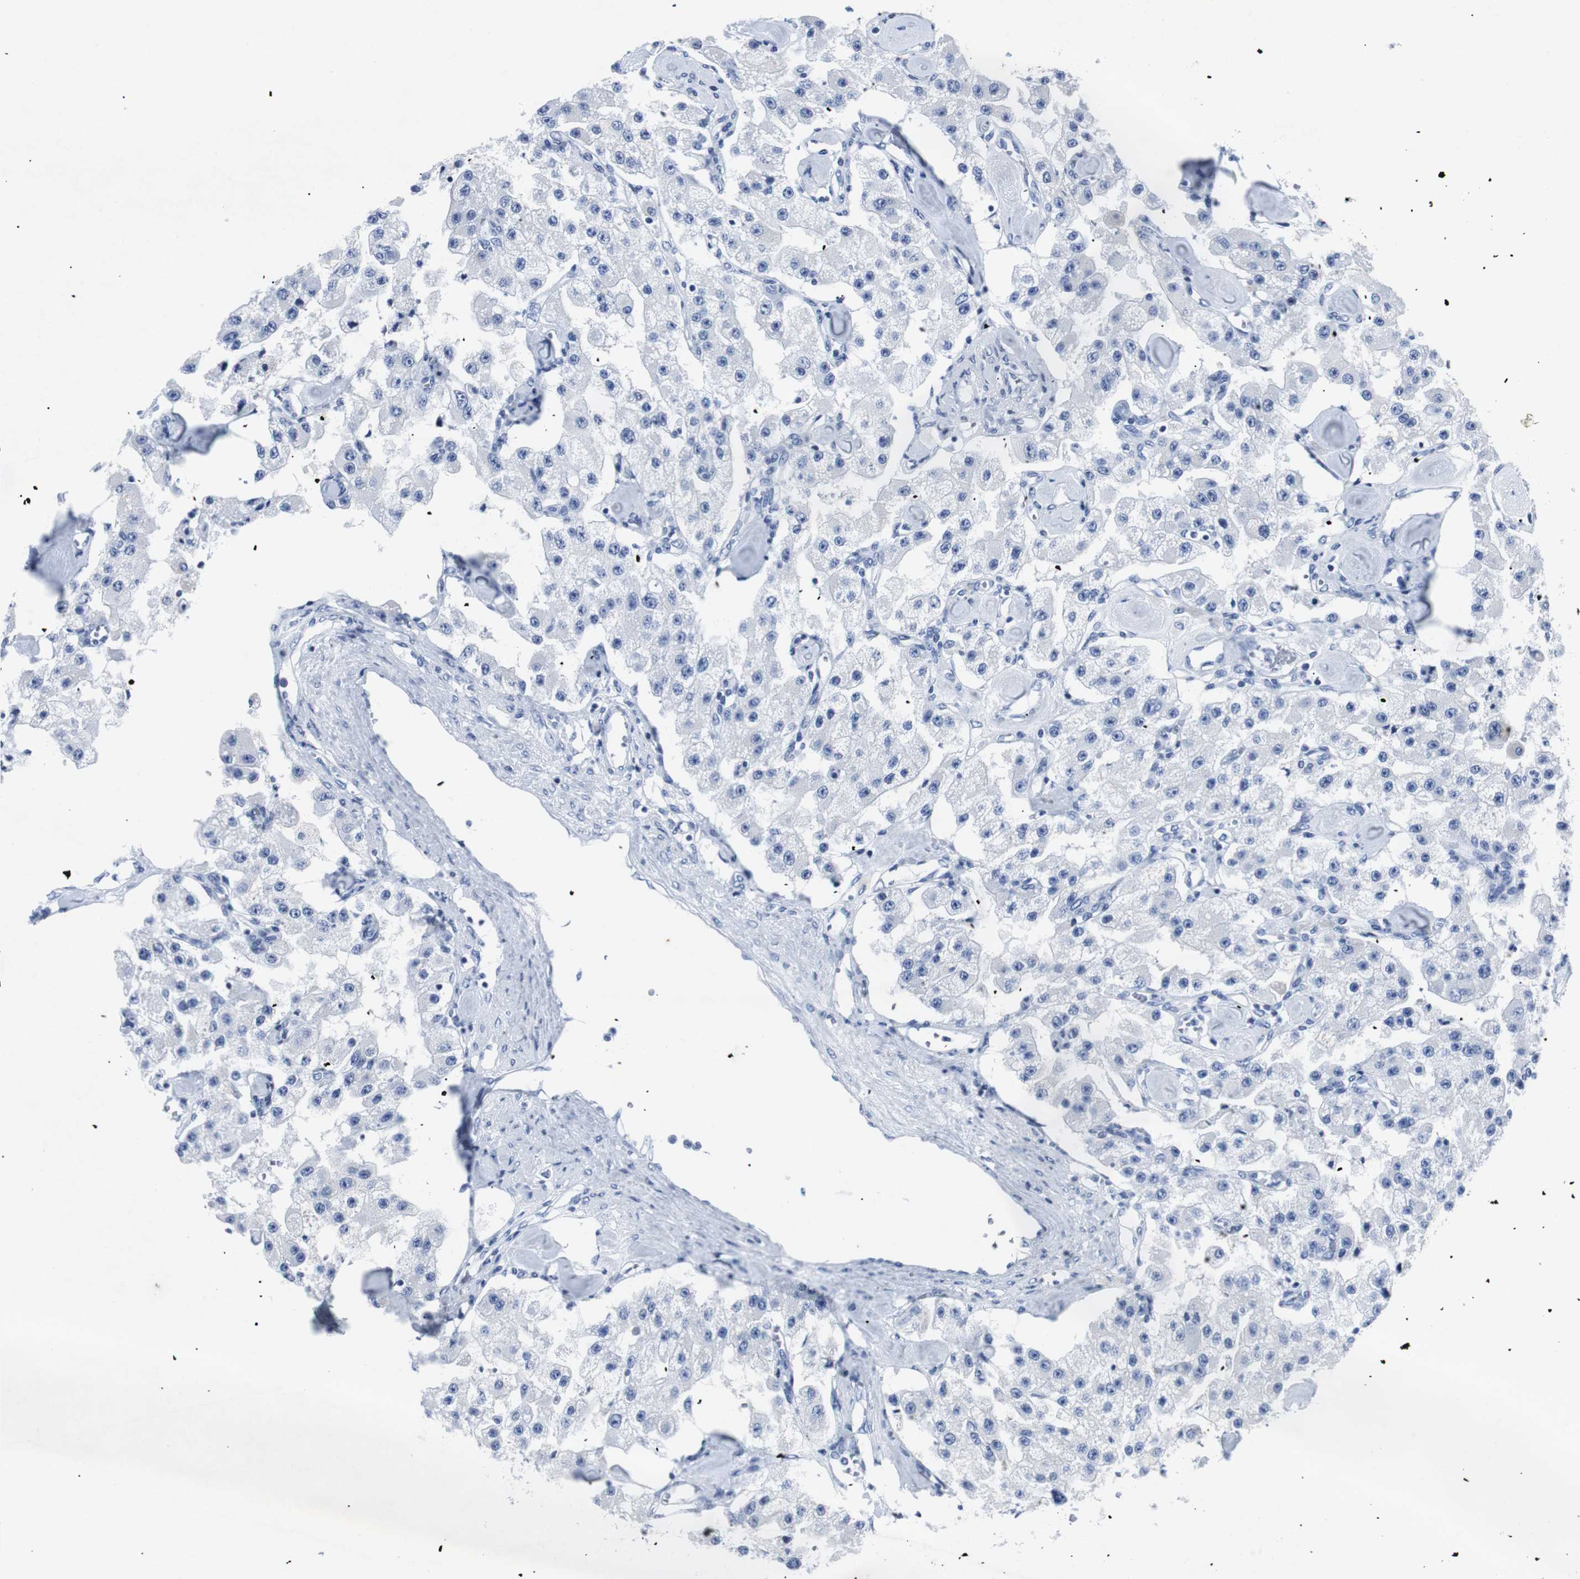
{"staining": {"intensity": "negative", "quantity": "none", "location": "none"}, "tissue": "carcinoid", "cell_type": "Tumor cells", "image_type": "cancer", "snomed": [{"axis": "morphology", "description": "Carcinoid, malignant, NOS"}, {"axis": "topography", "description": "Pancreas"}], "caption": "Immunohistochemistry (IHC) of malignant carcinoid demonstrates no expression in tumor cells.", "gene": "GAP43", "patient": {"sex": "male", "age": 41}}